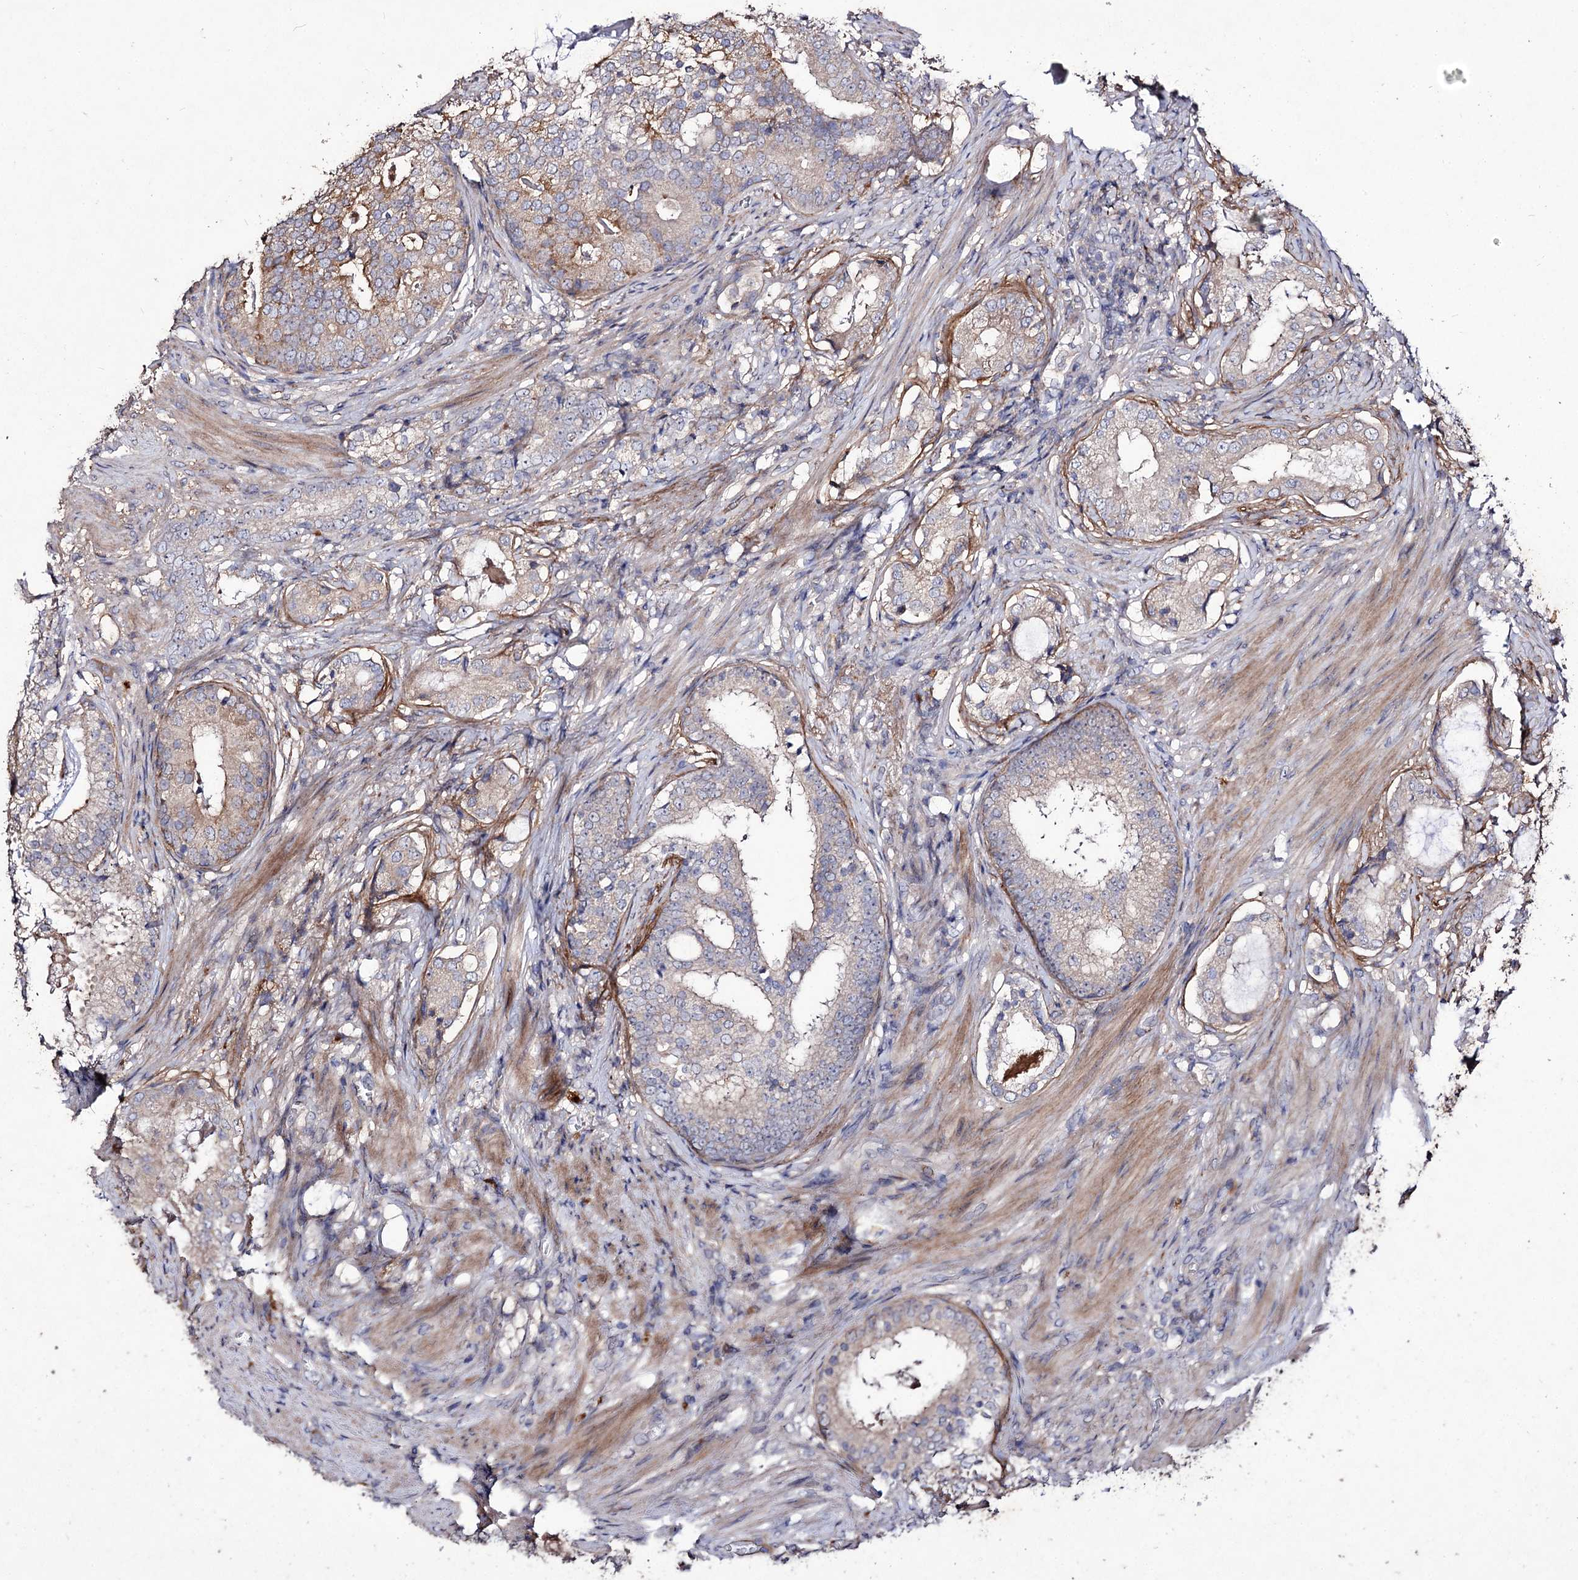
{"staining": {"intensity": "moderate", "quantity": "<25%", "location": "cytoplasmic/membranous"}, "tissue": "prostate cancer", "cell_type": "Tumor cells", "image_type": "cancer", "snomed": [{"axis": "morphology", "description": "Adenocarcinoma, Low grade"}, {"axis": "topography", "description": "Prostate"}], "caption": "Tumor cells exhibit moderate cytoplasmic/membranous staining in approximately <25% of cells in prostate adenocarcinoma (low-grade).", "gene": "MYO1H", "patient": {"sex": "male", "age": 71}}